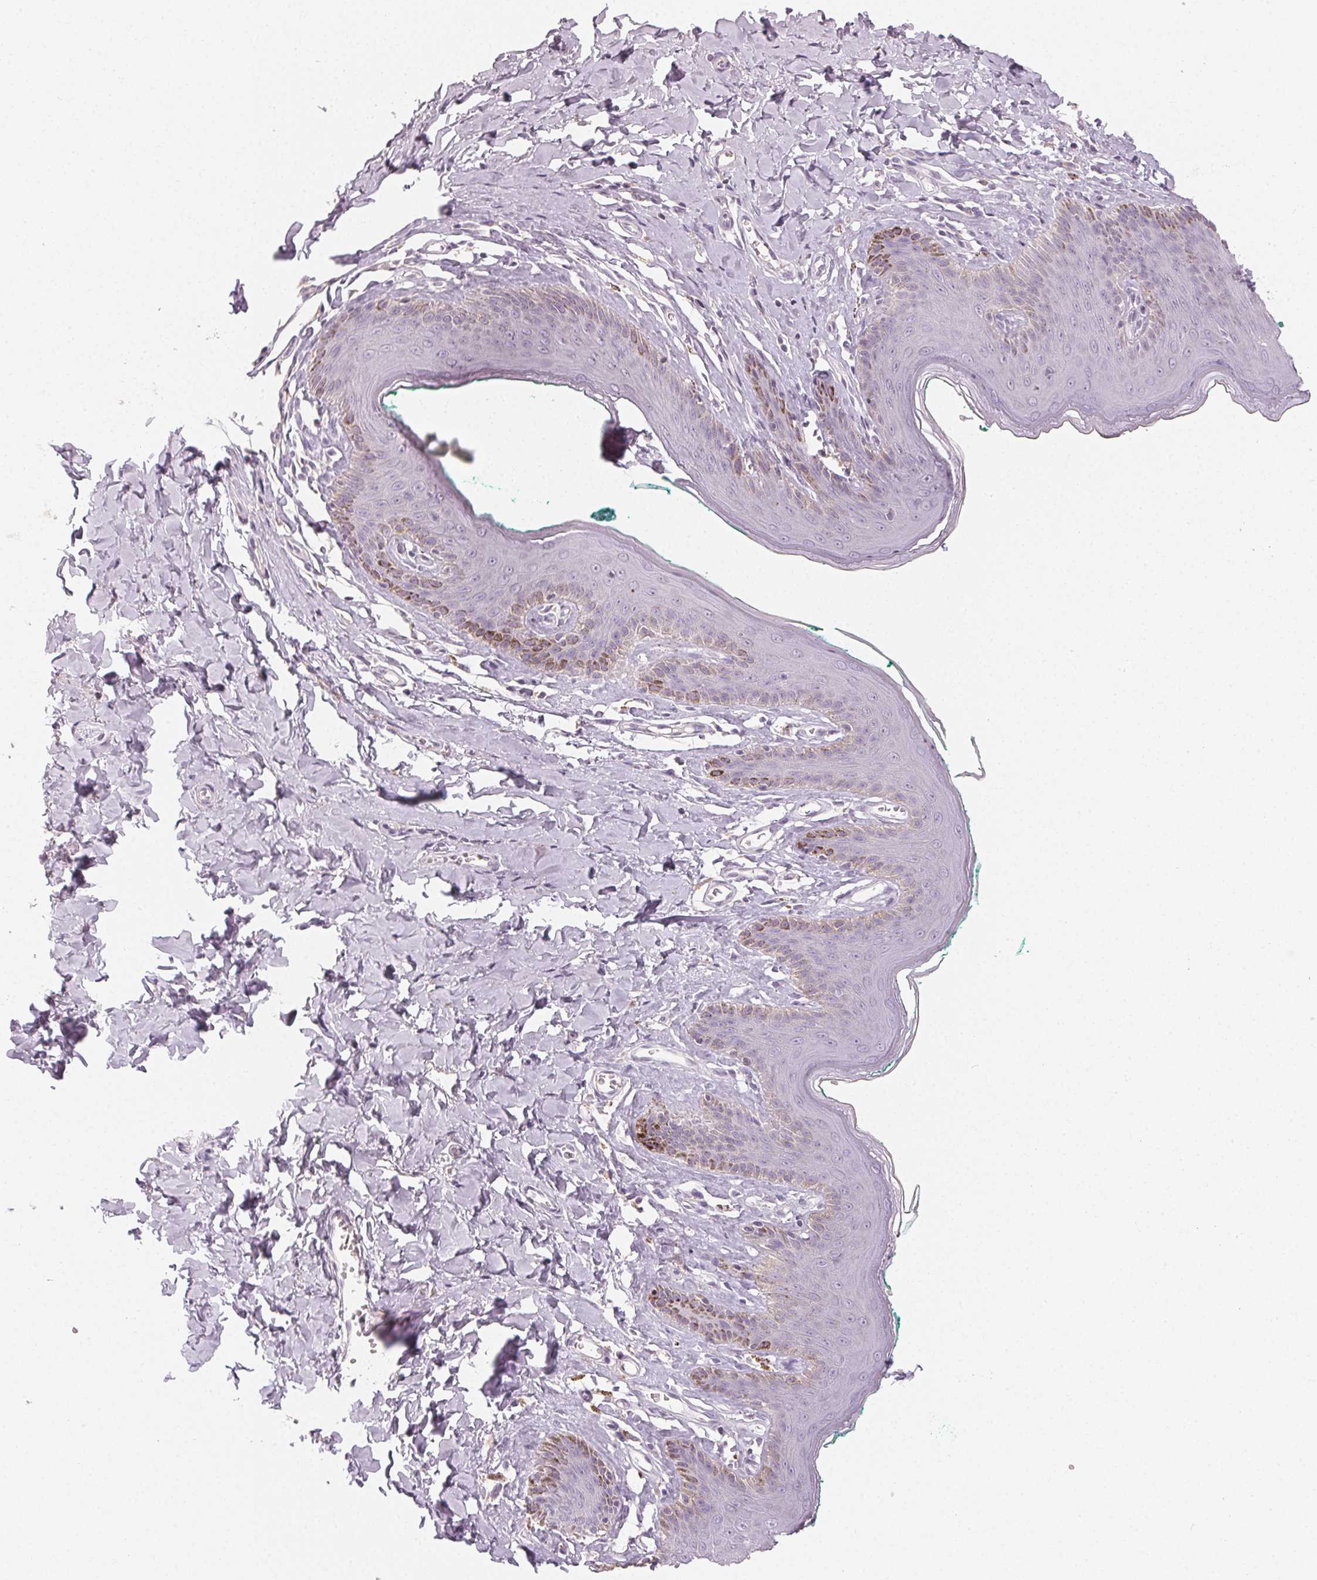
{"staining": {"intensity": "moderate", "quantity": "<25%", "location": "cytoplasmic/membranous"}, "tissue": "skin", "cell_type": "Epidermal cells", "image_type": "normal", "snomed": [{"axis": "morphology", "description": "Normal tissue, NOS"}, {"axis": "topography", "description": "Vulva"}, {"axis": "topography", "description": "Peripheral nerve tissue"}], "caption": "IHC (DAB (3,3'-diaminobenzidine)) staining of benign skin shows moderate cytoplasmic/membranous protein positivity in approximately <25% of epidermal cells.", "gene": "LVRN", "patient": {"sex": "female", "age": 66}}